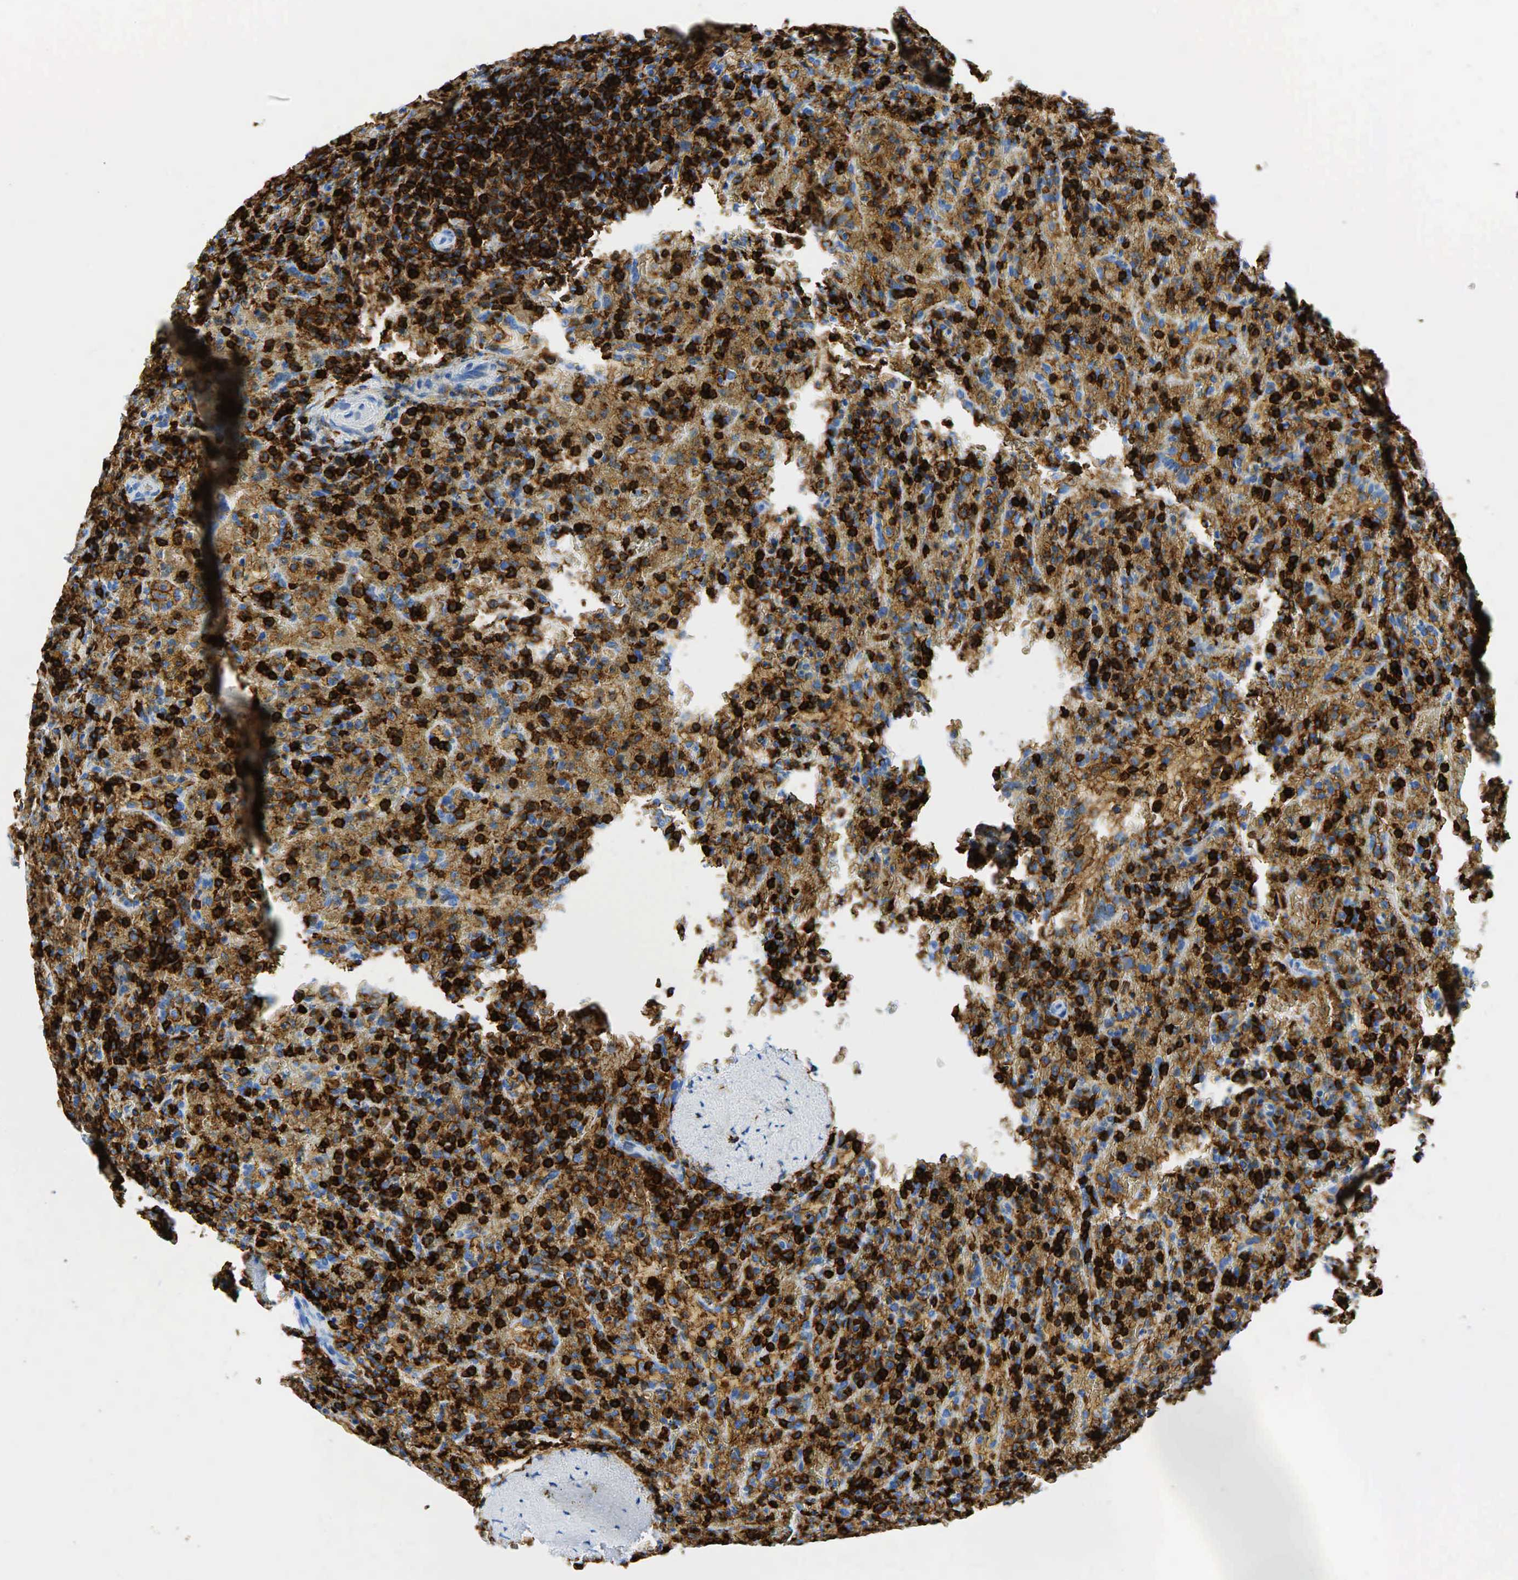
{"staining": {"intensity": "strong", "quantity": ">75%", "location": "cytoplasmic/membranous"}, "tissue": "lymphoma", "cell_type": "Tumor cells", "image_type": "cancer", "snomed": [{"axis": "morphology", "description": "Malignant lymphoma, non-Hodgkin's type, High grade"}, {"axis": "topography", "description": "Spleen"}, {"axis": "topography", "description": "Lymph node"}], "caption": "High-power microscopy captured an immunohistochemistry photomicrograph of high-grade malignant lymphoma, non-Hodgkin's type, revealing strong cytoplasmic/membranous expression in about >75% of tumor cells. (DAB = brown stain, brightfield microscopy at high magnification).", "gene": "PTPRC", "patient": {"sex": "female", "age": 70}}